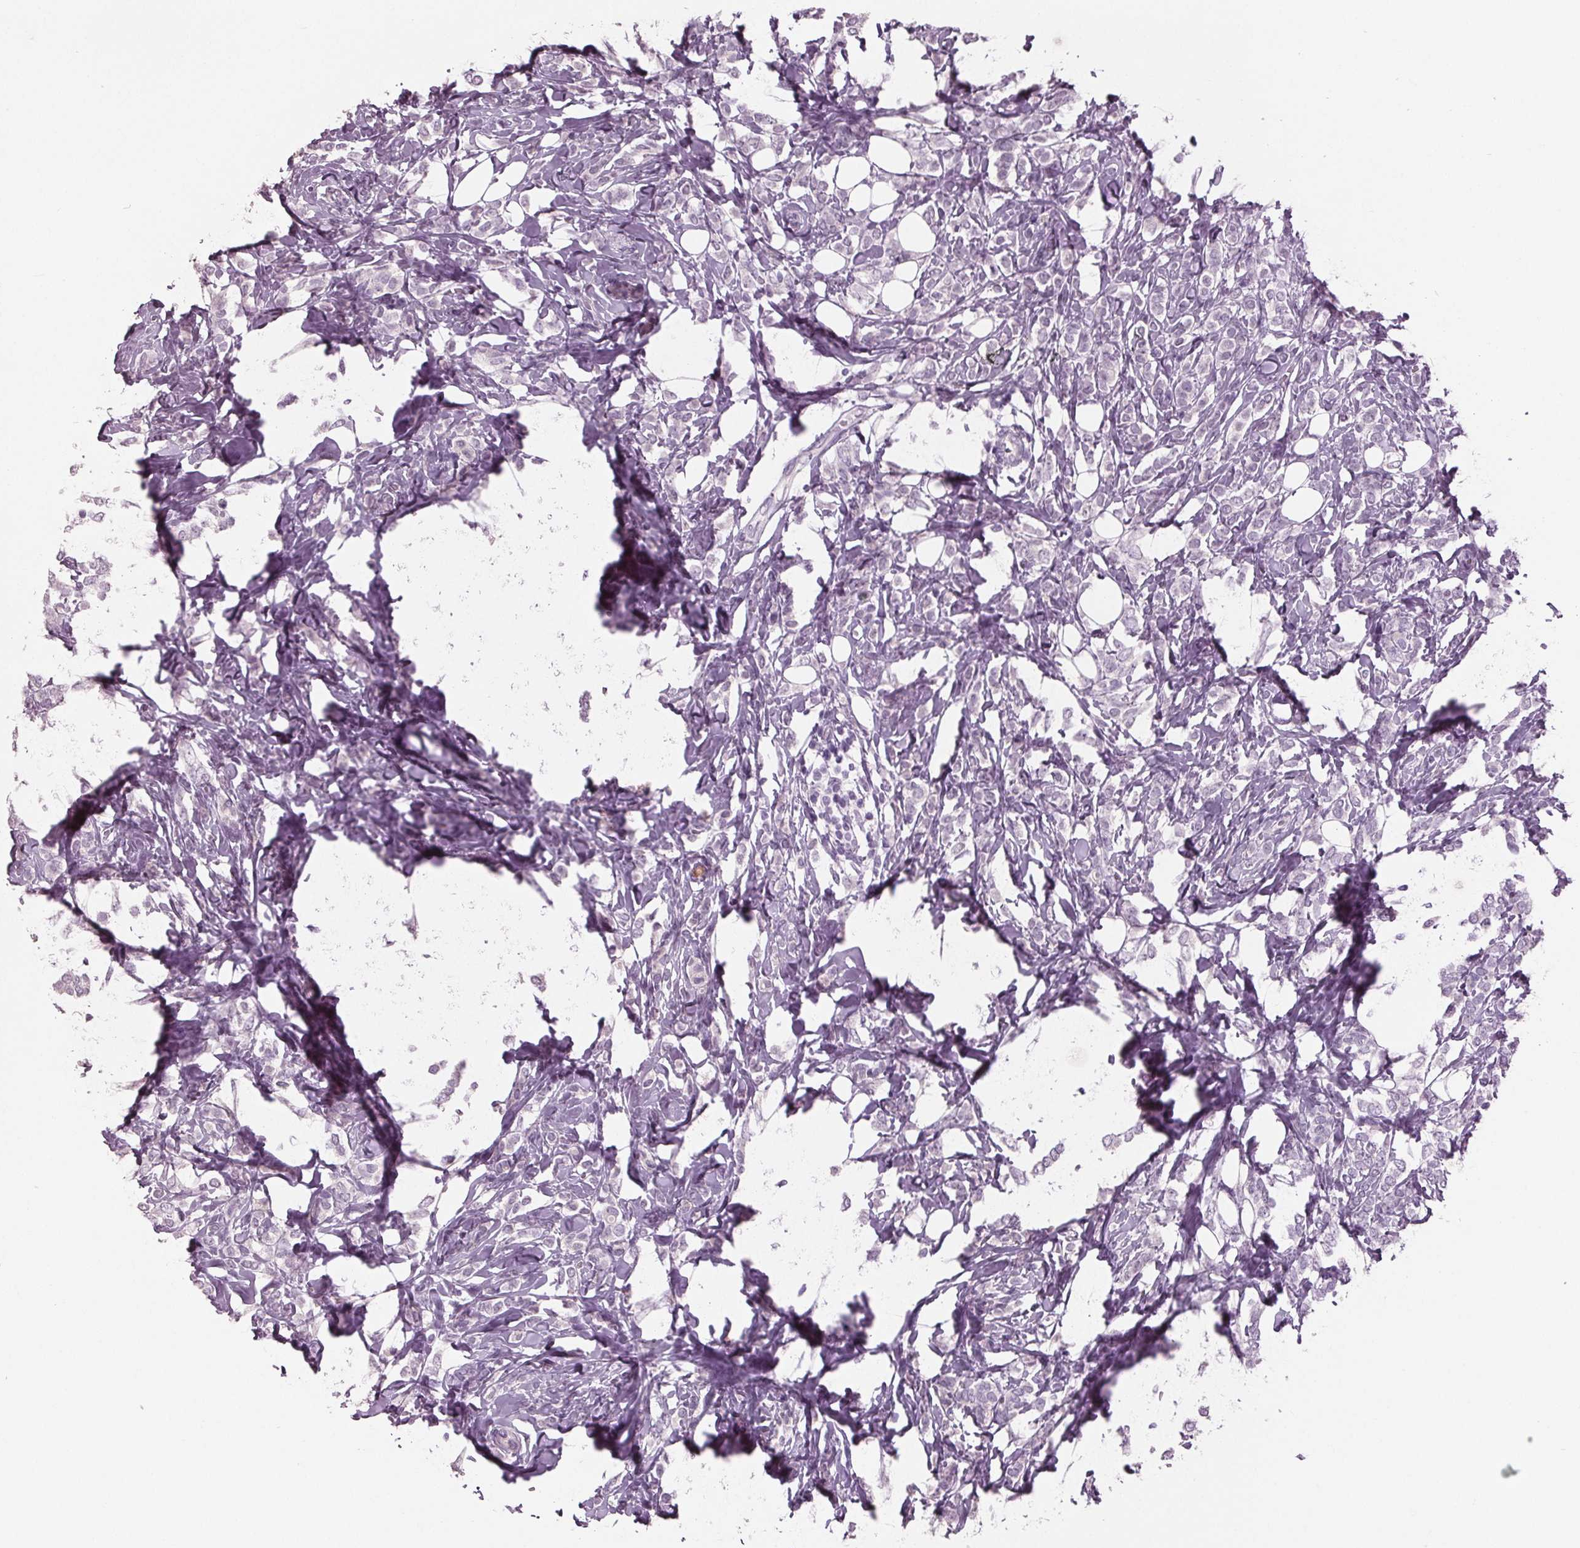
{"staining": {"intensity": "negative", "quantity": "none", "location": "none"}, "tissue": "breast cancer", "cell_type": "Tumor cells", "image_type": "cancer", "snomed": [{"axis": "morphology", "description": "Lobular carcinoma"}, {"axis": "topography", "description": "Breast"}], "caption": "This is an immunohistochemistry (IHC) histopathology image of lobular carcinoma (breast). There is no staining in tumor cells.", "gene": "AMBP", "patient": {"sex": "female", "age": 49}}